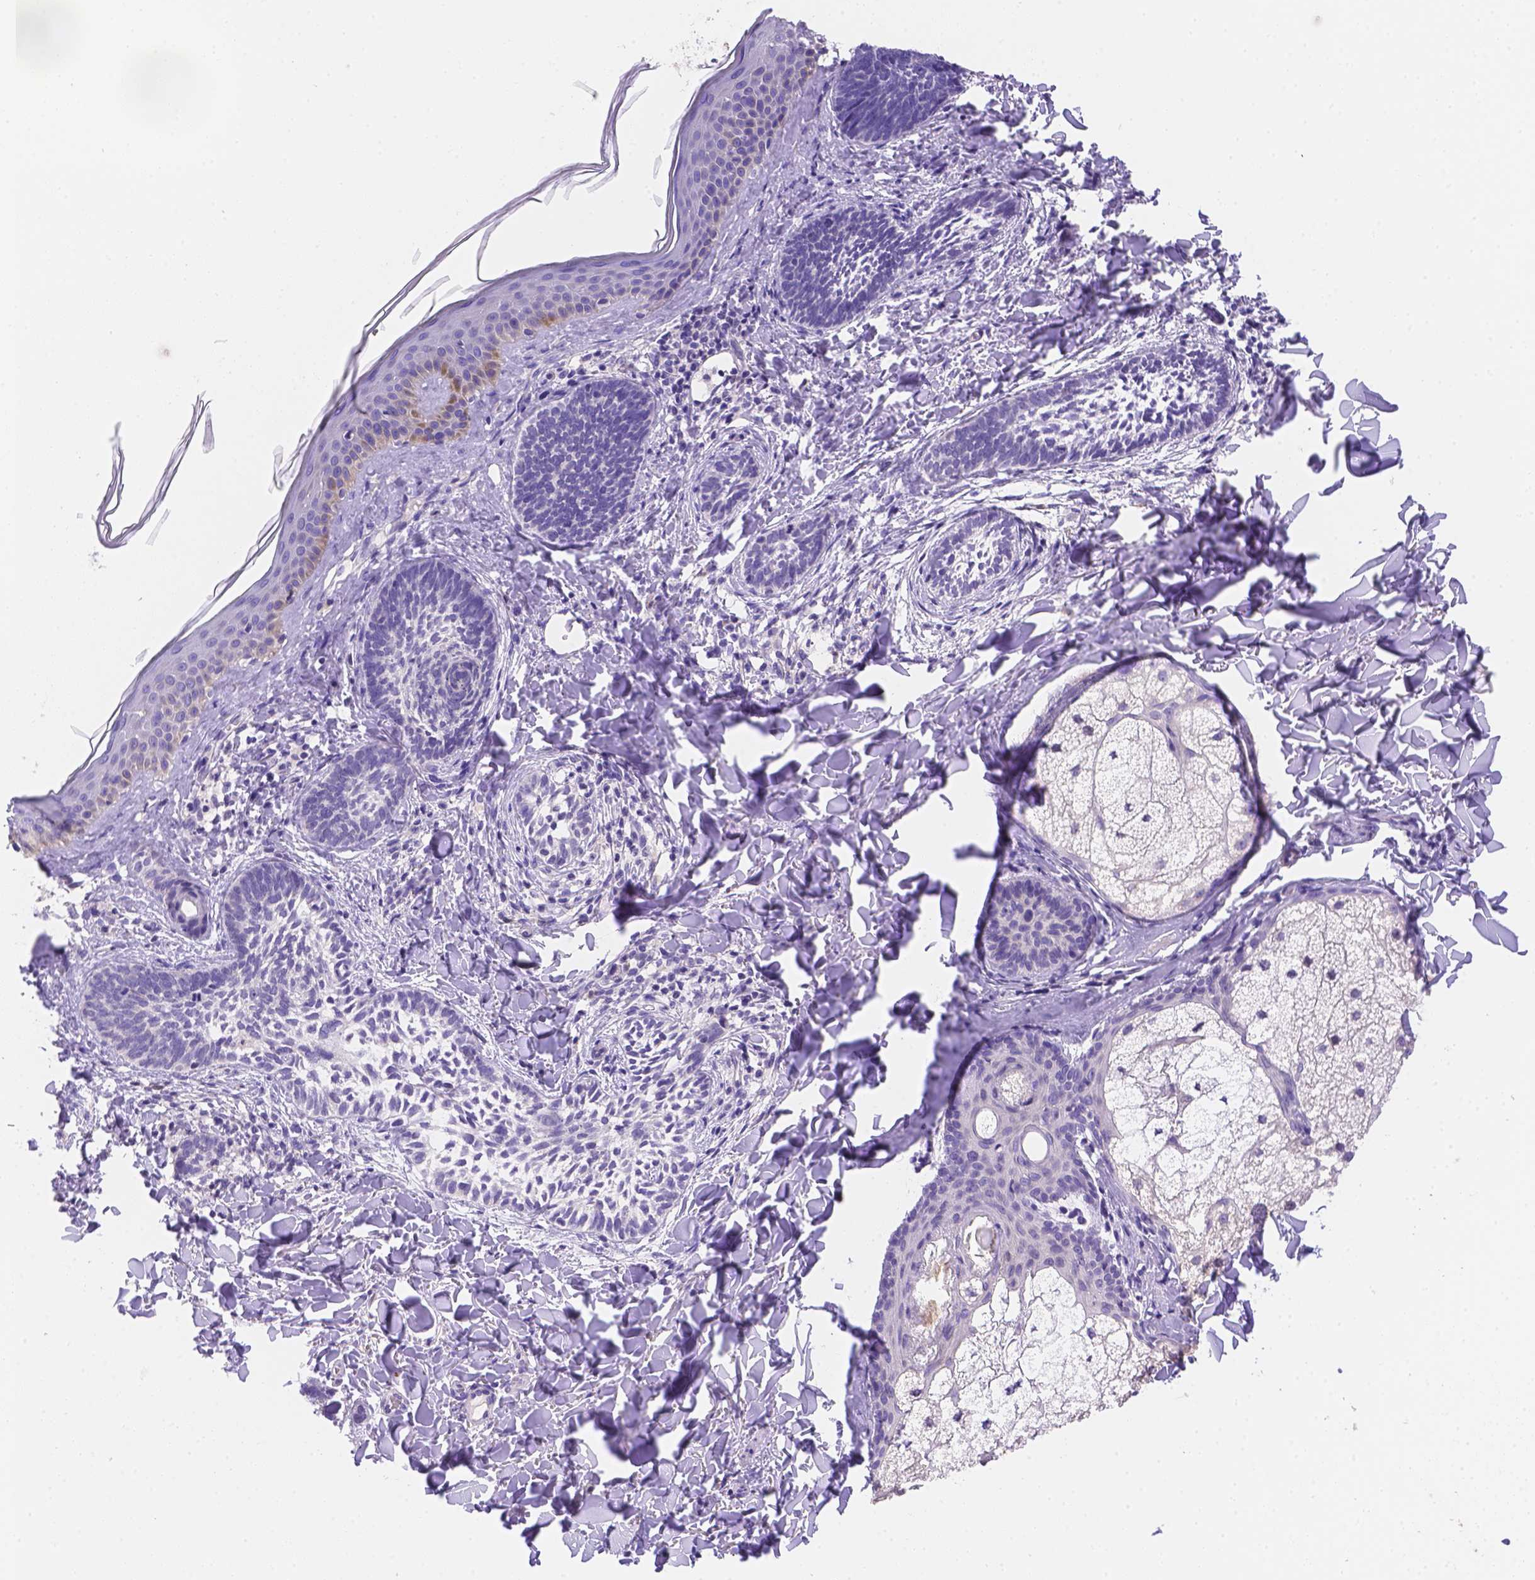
{"staining": {"intensity": "negative", "quantity": "none", "location": "none"}, "tissue": "skin cancer", "cell_type": "Tumor cells", "image_type": "cancer", "snomed": [{"axis": "morphology", "description": "Normal tissue, NOS"}, {"axis": "morphology", "description": "Basal cell carcinoma"}, {"axis": "topography", "description": "Skin"}], "caption": "Immunohistochemistry (IHC) micrograph of neoplastic tissue: skin cancer stained with DAB (3,3'-diaminobenzidine) demonstrates no significant protein expression in tumor cells.", "gene": "NXPE2", "patient": {"sex": "male", "age": 46}}